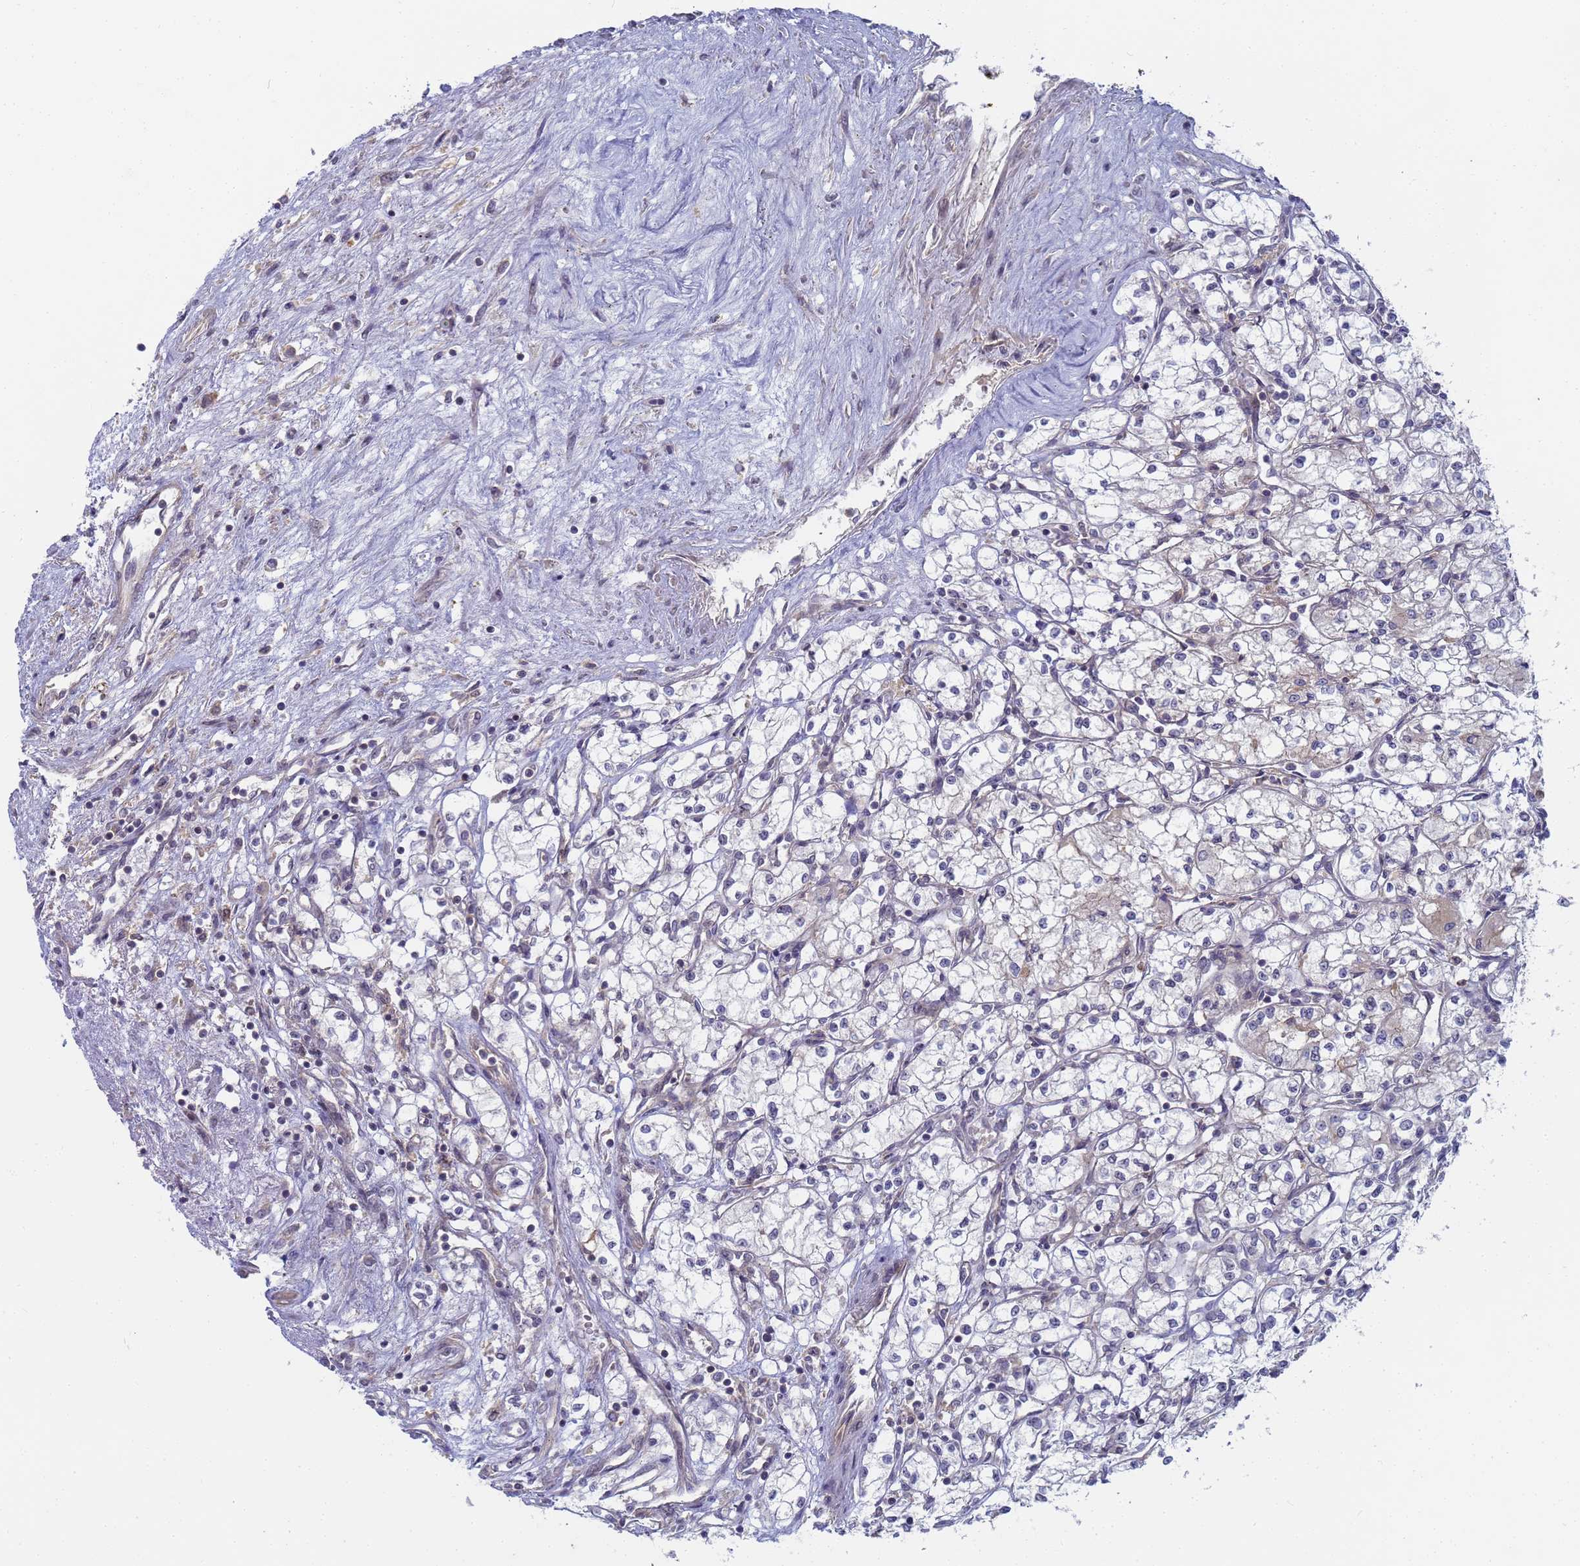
{"staining": {"intensity": "negative", "quantity": "none", "location": "none"}, "tissue": "renal cancer", "cell_type": "Tumor cells", "image_type": "cancer", "snomed": [{"axis": "morphology", "description": "Adenocarcinoma, NOS"}, {"axis": "topography", "description": "Kidney"}], "caption": "The immunohistochemistry histopathology image has no significant expression in tumor cells of adenocarcinoma (renal) tissue.", "gene": "SHARPIN", "patient": {"sex": "male", "age": 59}}